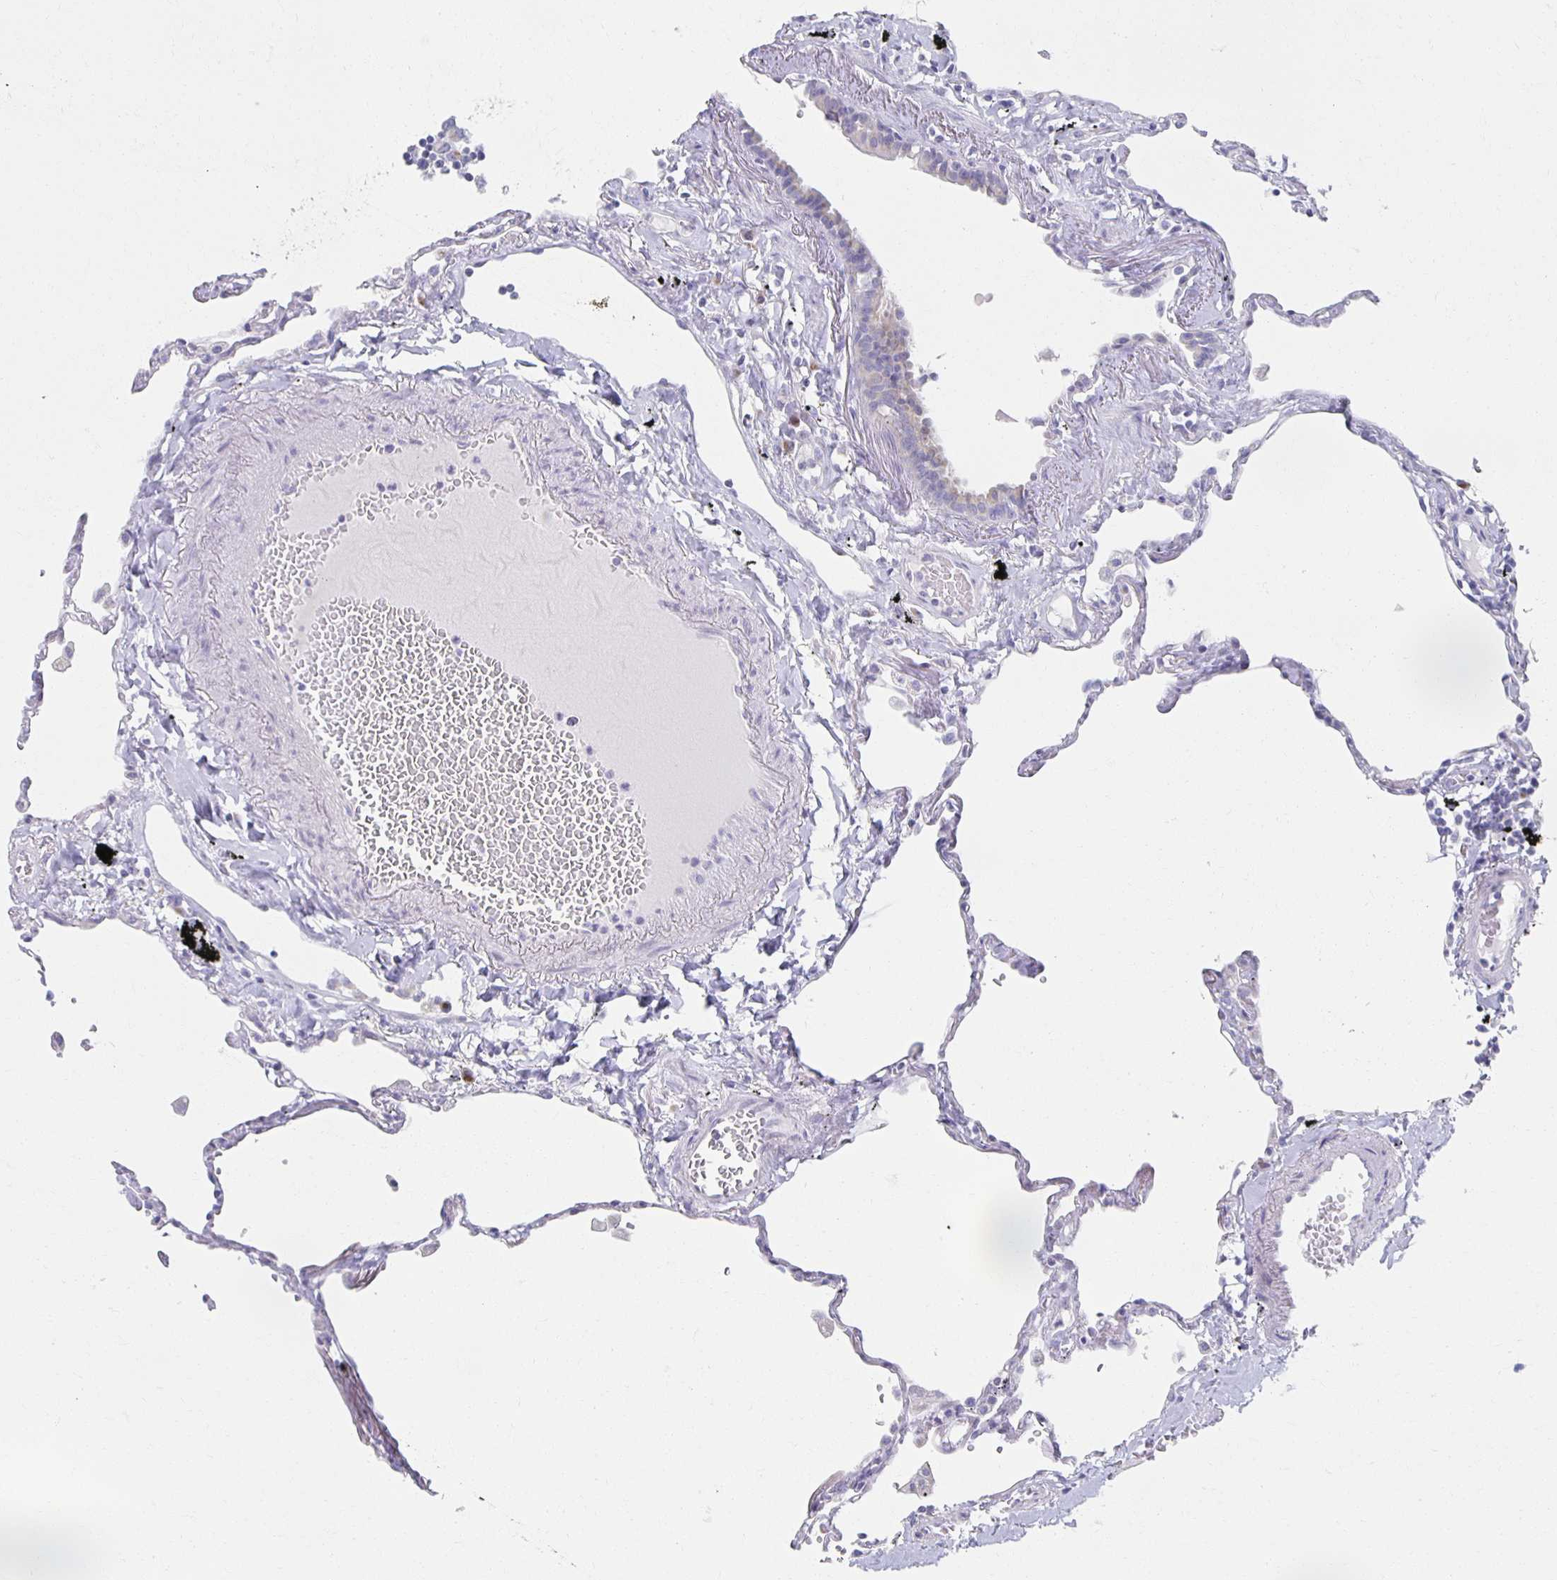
{"staining": {"intensity": "negative", "quantity": "none", "location": "none"}, "tissue": "lung", "cell_type": "Alveolar cells", "image_type": "normal", "snomed": [{"axis": "morphology", "description": "Normal tissue, NOS"}, {"axis": "topography", "description": "Lung"}], "caption": "Immunohistochemistry image of benign human lung stained for a protein (brown), which exhibits no positivity in alveolar cells.", "gene": "TEX44", "patient": {"sex": "female", "age": 67}}